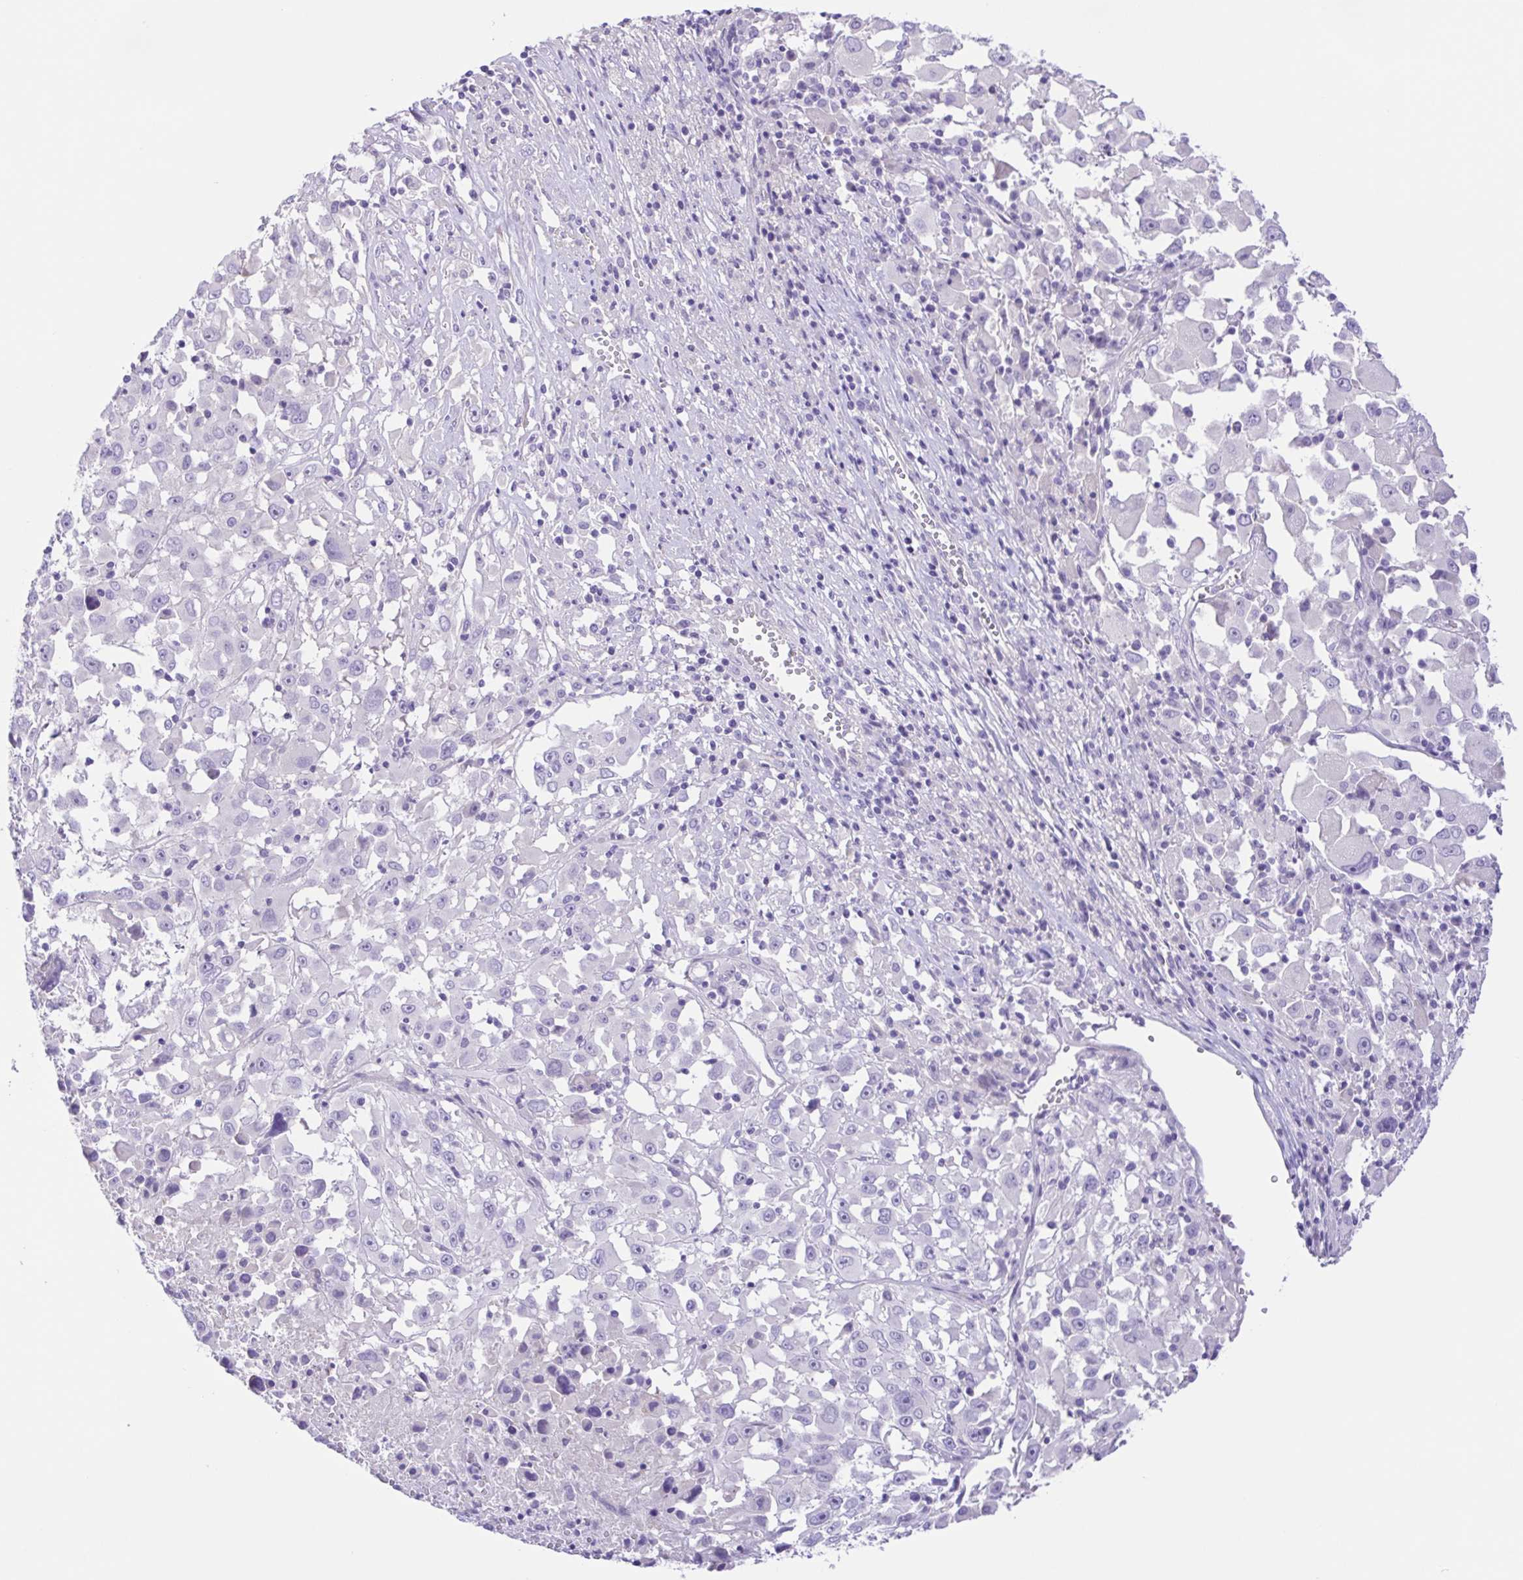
{"staining": {"intensity": "negative", "quantity": "none", "location": "none"}, "tissue": "melanoma", "cell_type": "Tumor cells", "image_type": "cancer", "snomed": [{"axis": "morphology", "description": "Malignant melanoma, Metastatic site"}, {"axis": "topography", "description": "Soft tissue"}], "caption": "High power microscopy image of an immunohistochemistry (IHC) histopathology image of melanoma, revealing no significant positivity in tumor cells.", "gene": "ISM2", "patient": {"sex": "male", "age": 50}}